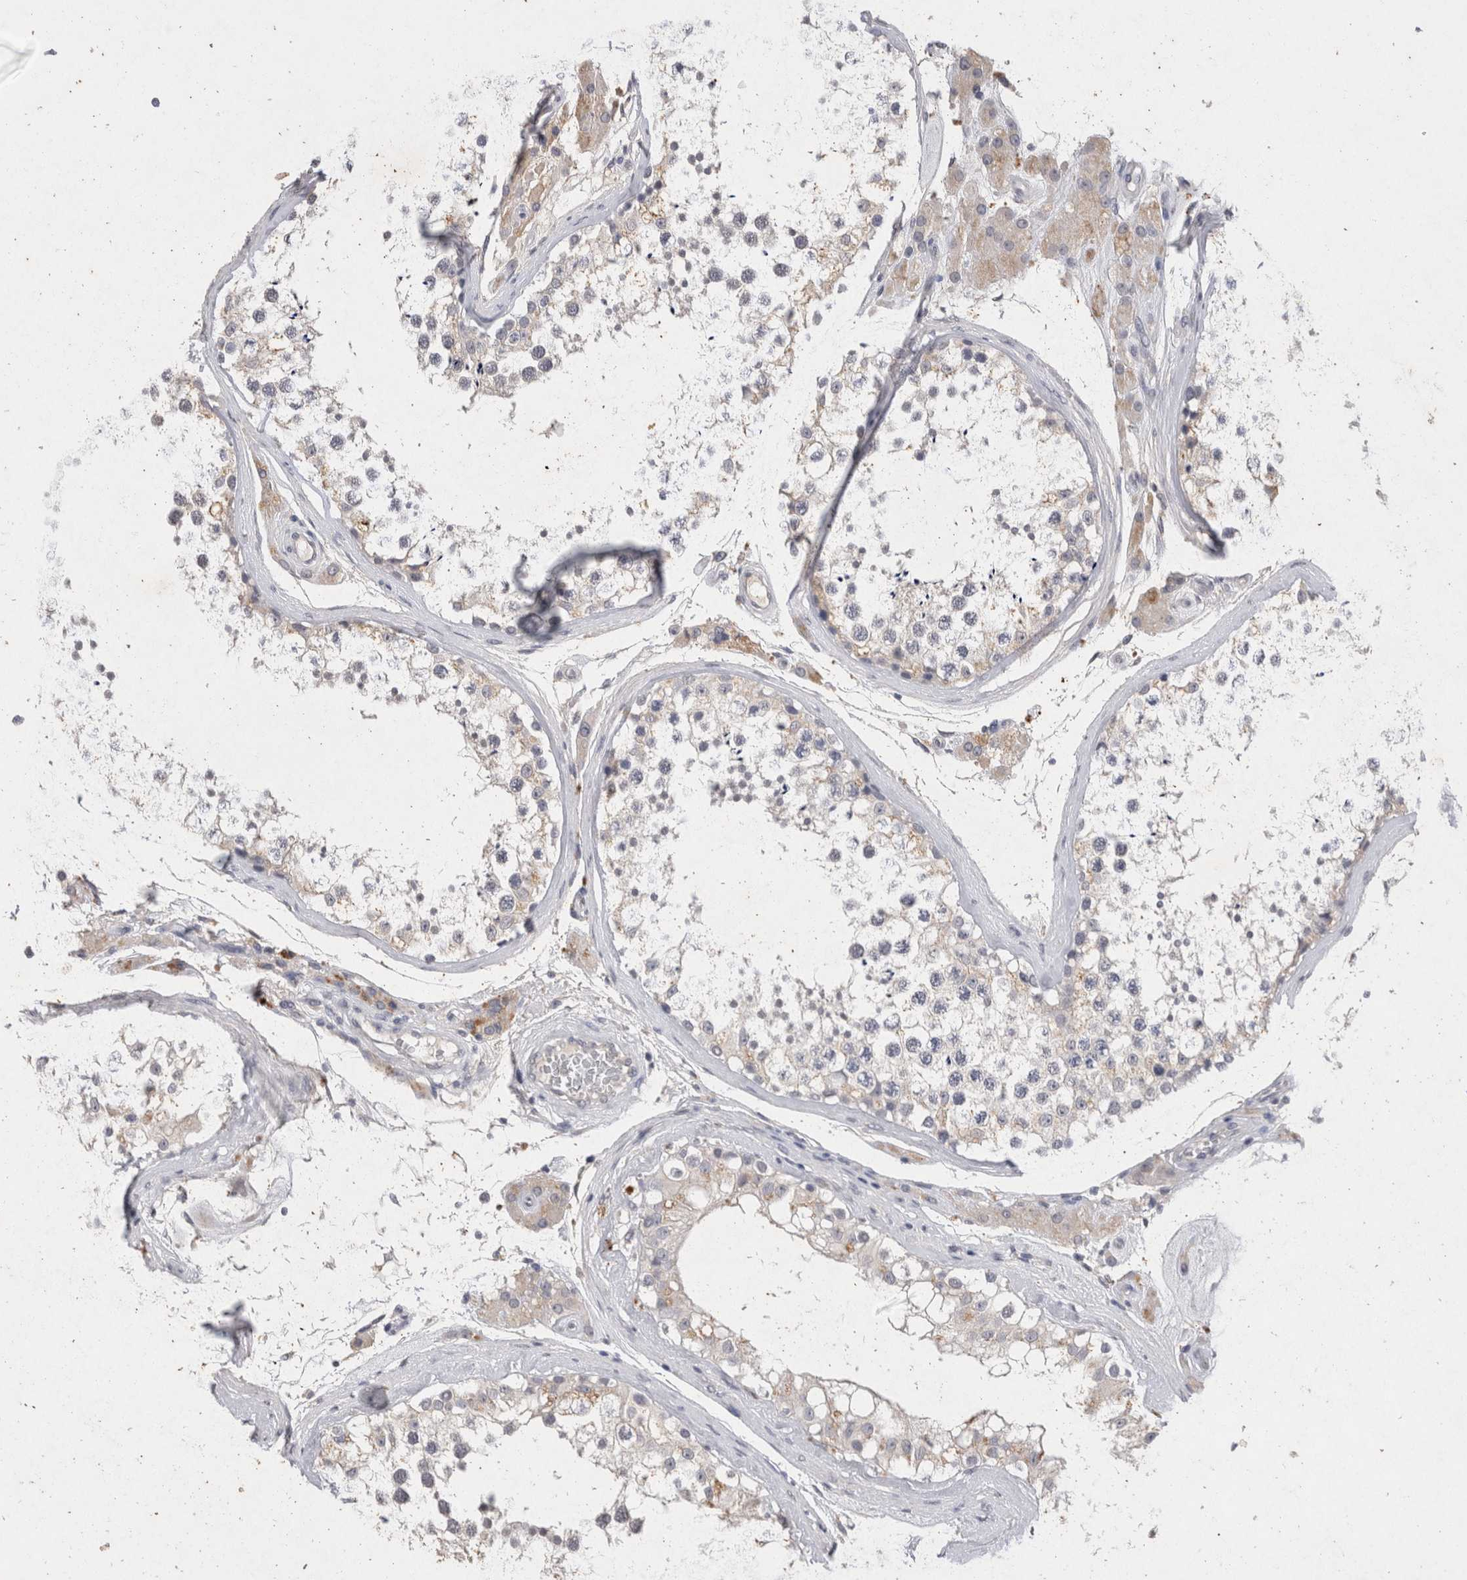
{"staining": {"intensity": "negative", "quantity": "none", "location": "none"}, "tissue": "testis", "cell_type": "Cells in seminiferous ducts", "image_type": "normal", "snomed": [{"axis": "morphology", "description": "Normal tissue, NOS"}, {"axis": "topography", "description": "Testis"}], "caption": "Testis stained for a protein using immunohistochemistry exhibits no expression cells in seminiferous ducts.", "gene": "RASSF3", "patient": {"sex": "male", "age": 46}}